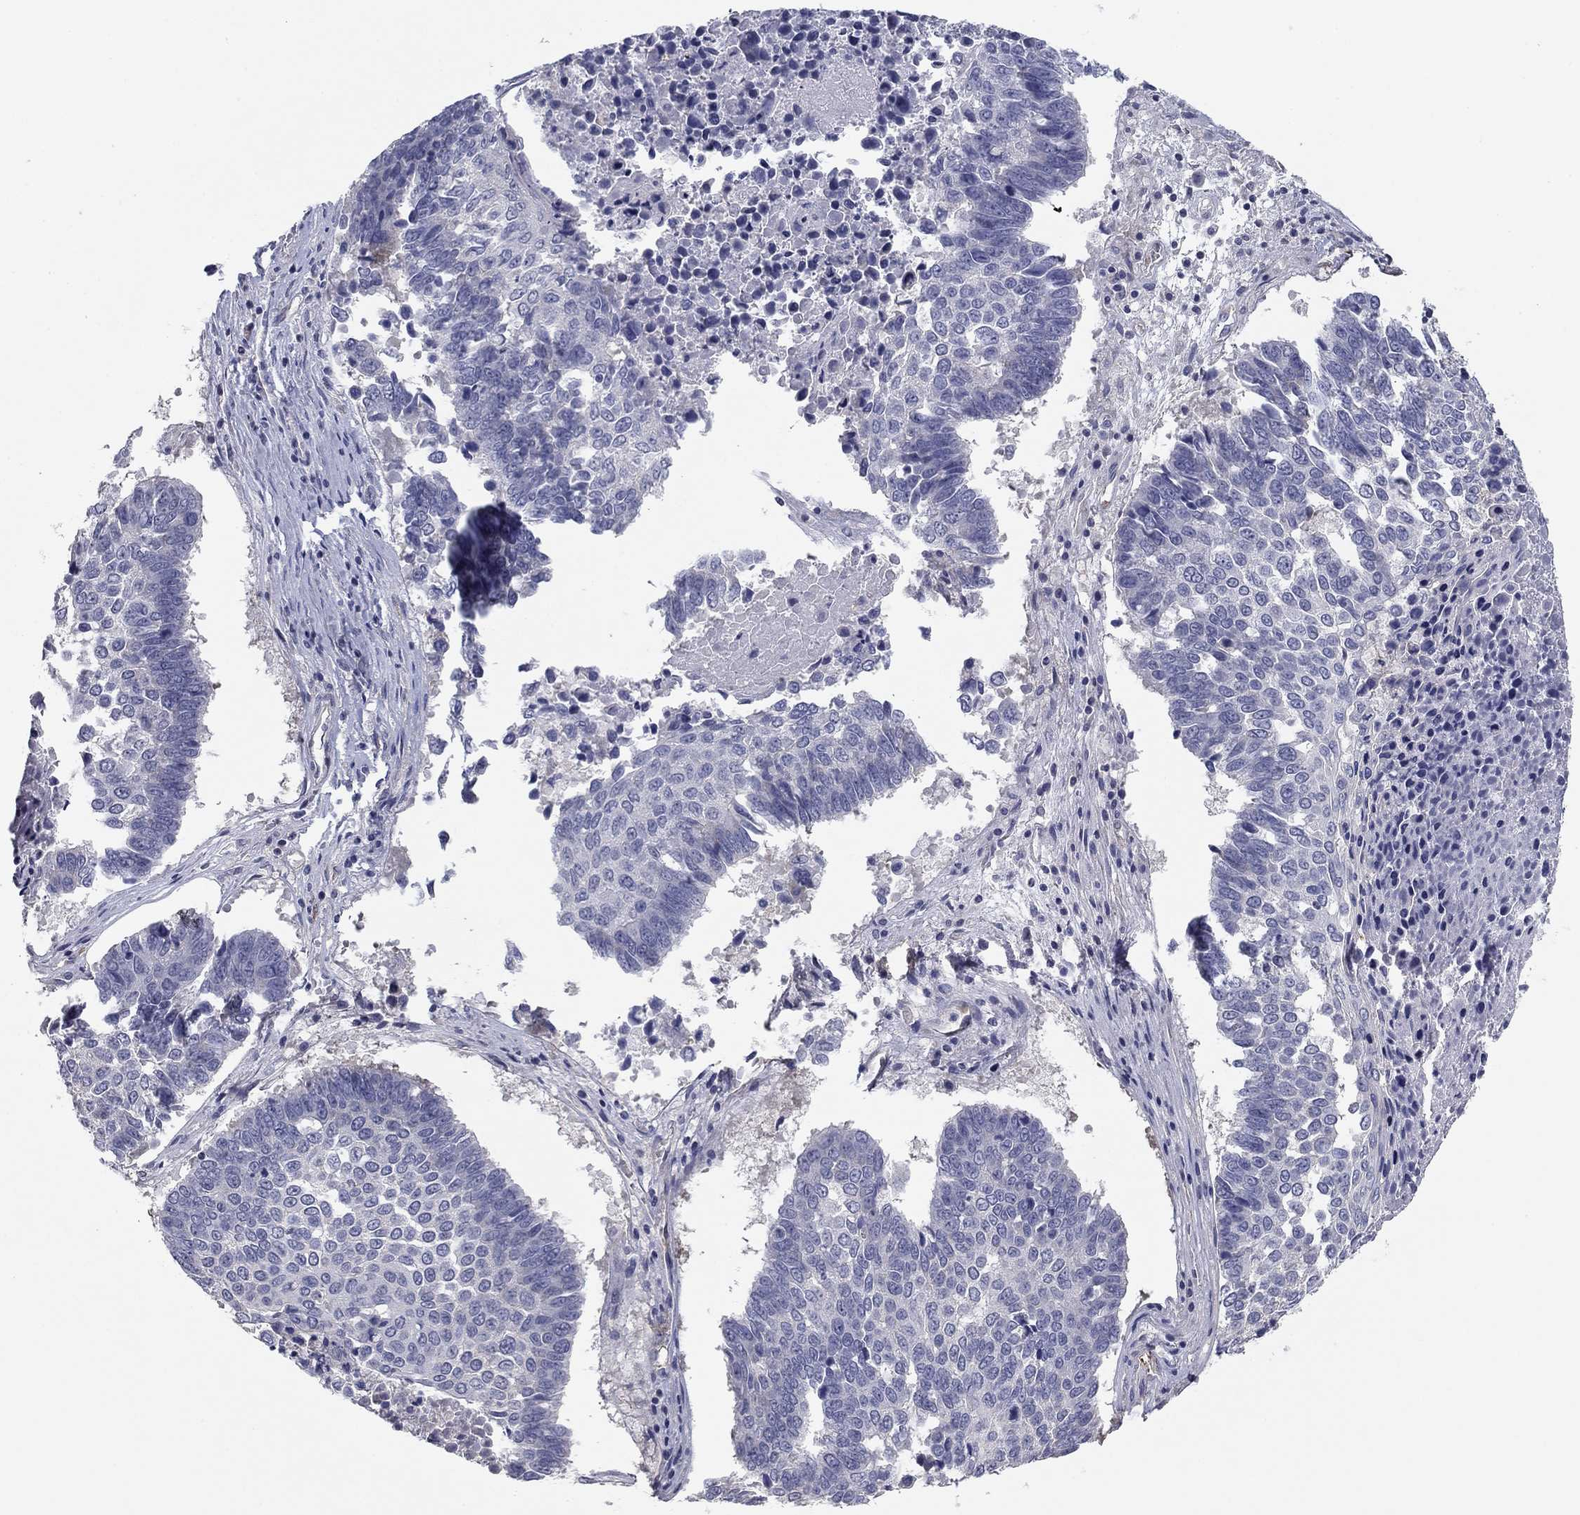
{"staining": {"intensity": "negative", "quantity": "none", "location": "none"}, "tissue": "lung cancer", "cell_type": "Tumor cells", "image_type": "cancer", "snomed": [{"axis": "morphology", "description": "Squamous cell carcinoma, NOS"}, {"axis": "topography", "description": "Lung"}], "caption": "This is an IHC histopathology image of human lung cancer (squamous cell carcinoma). There is no expression in tumor cells.", "gene": "SEPTIN3", "patient": {"sex": "male", "age": 73}}